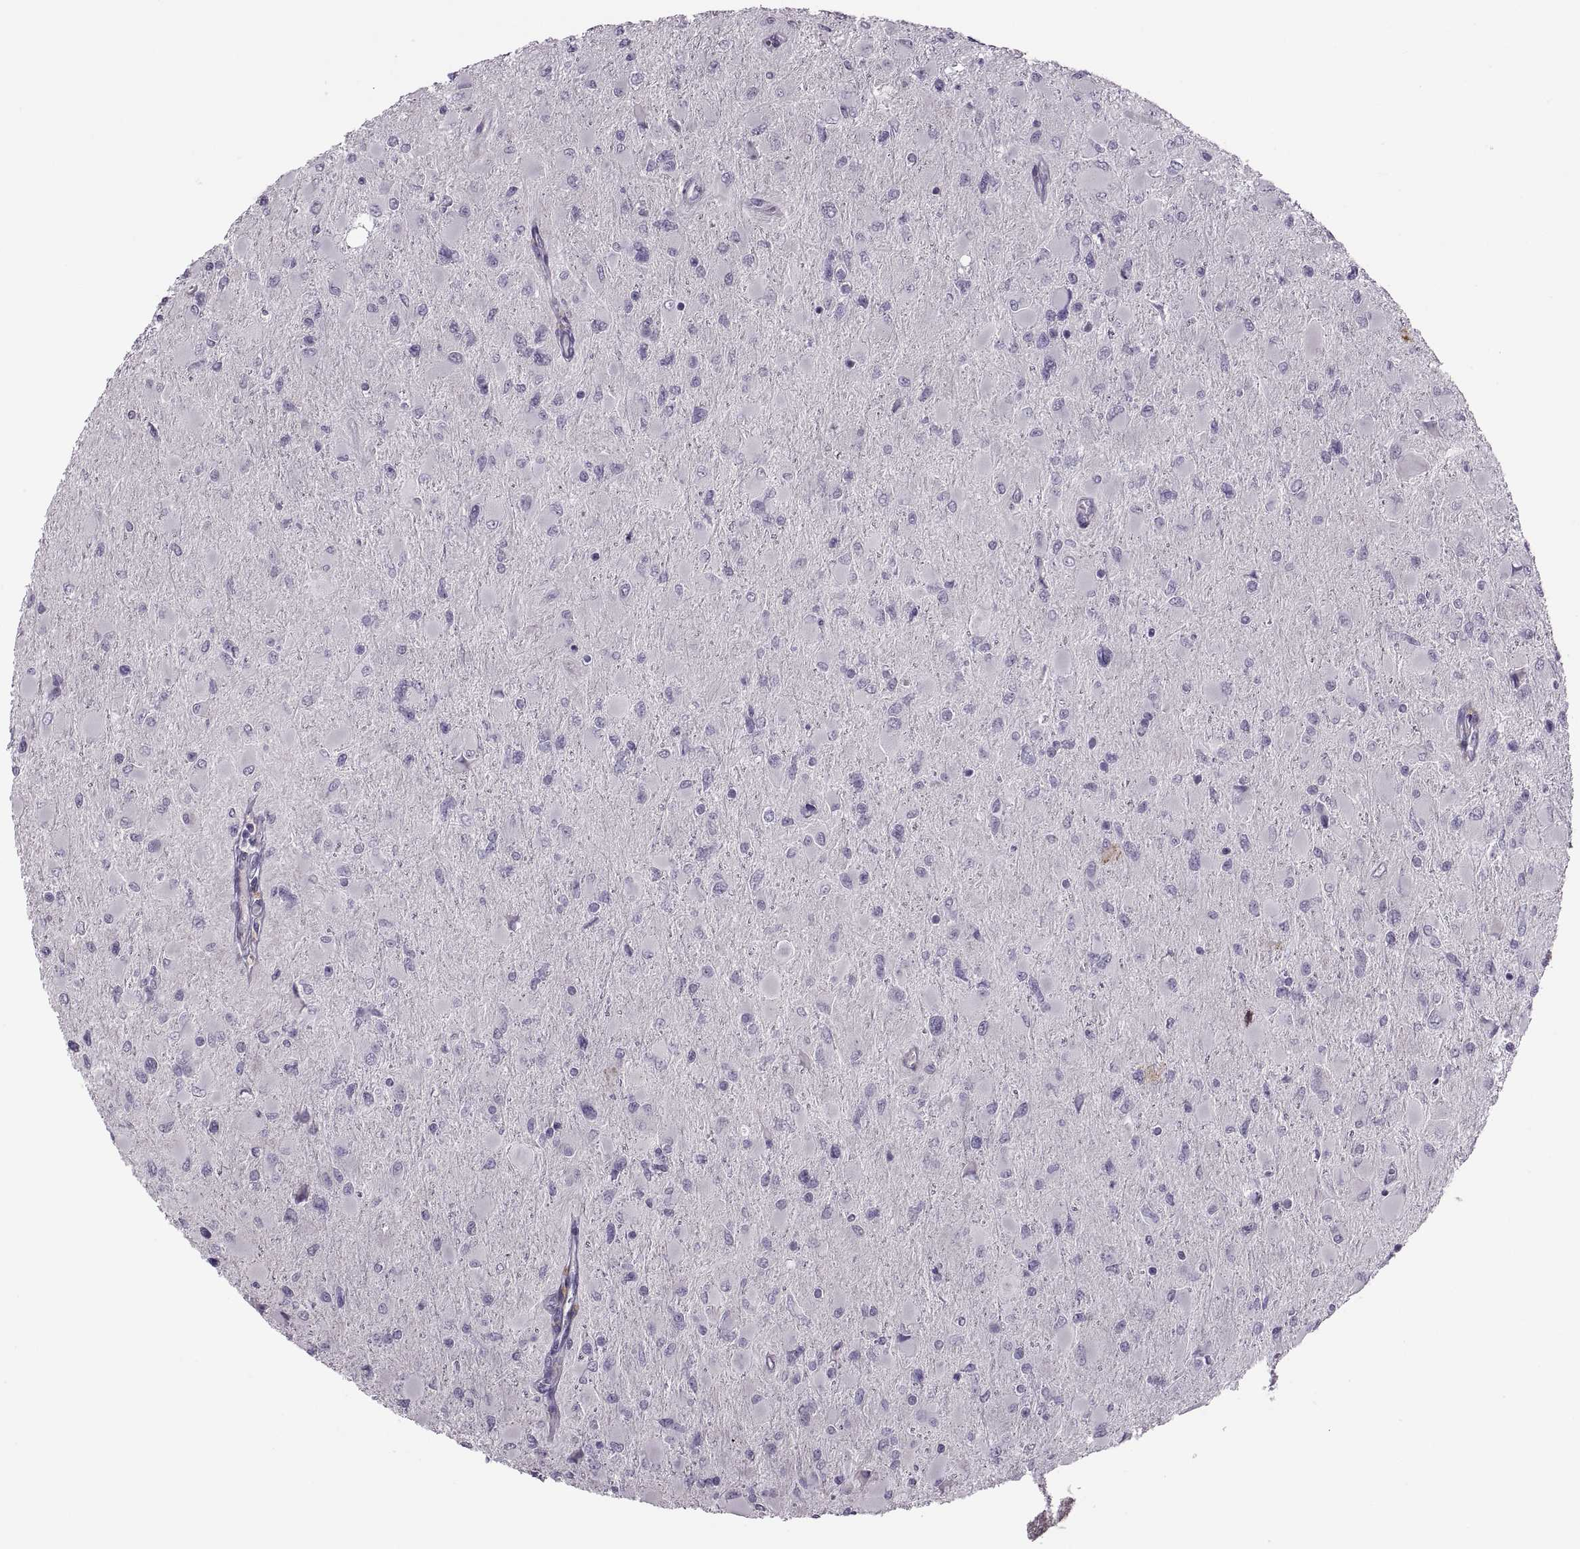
{"staining": {"intensity": "negative", "quantity": "none", "location": "none"}, "tissue": "glioma", "cell_type": "Tumor cells", "image_type": "cancer", "snomed": [{"axis": "morphology", "description": "Glioma, malignant, High grade"}, {"axis": "topography", "description": "Cerebral cortex"}], "caption": "This is an immunohistochemistry micrograph of malignant glioma (high-grade). There is no staining in tumor cells.", "gene": "RSPH6A", "patient": {"sex": "female", "age": 36}}